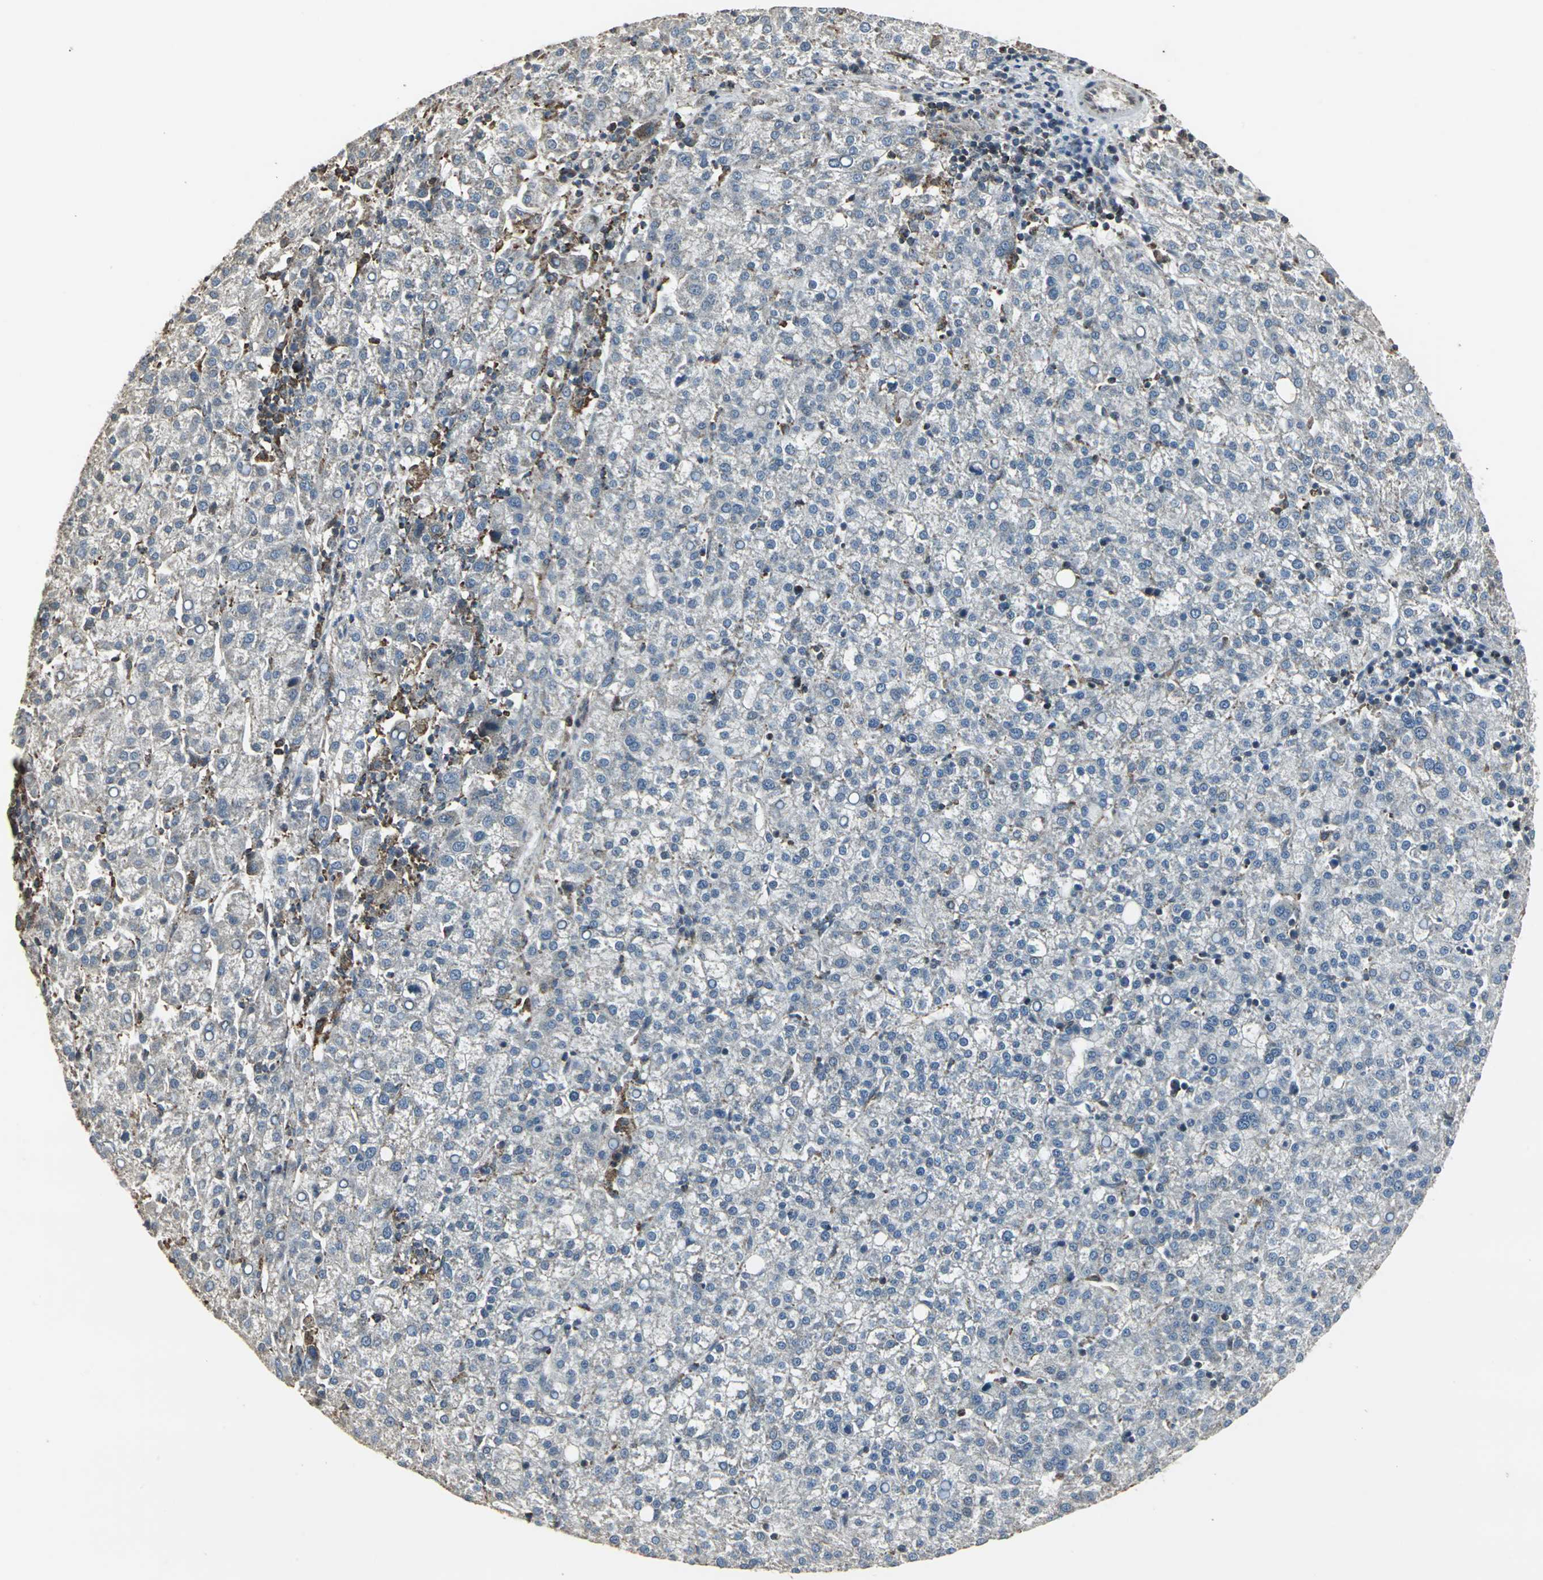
{"staining": {"intensity": "weak", "quantity": "25%-75%", "location": "cytoplasmic/membranous"}, "tissue": "liver cancer", "cell_type": "Tumor cells", "image_type": "cancer", "snomed": [{"axis": "morphology", "description": "Carcinoma, Hepatocellular, NOS"}, {"axis": "topography", "description": "Liver"}], "caption": "DAB (3,3'-diaminobenzidine) immunohistochemical staining of human liver cancer (hepatocellular carcinoma) displays weak cytoplasmic/membranous protein positivity in approximately 25%-75% of tumor cells. Using DAB (3,3'-diaminobenzidine) (brown) and hematoxylin (blue) stains, captured at high magnification using brightfield microscopy.", "gene": "DNAJB4", "patient": {"sex": "female", "age": 58}}